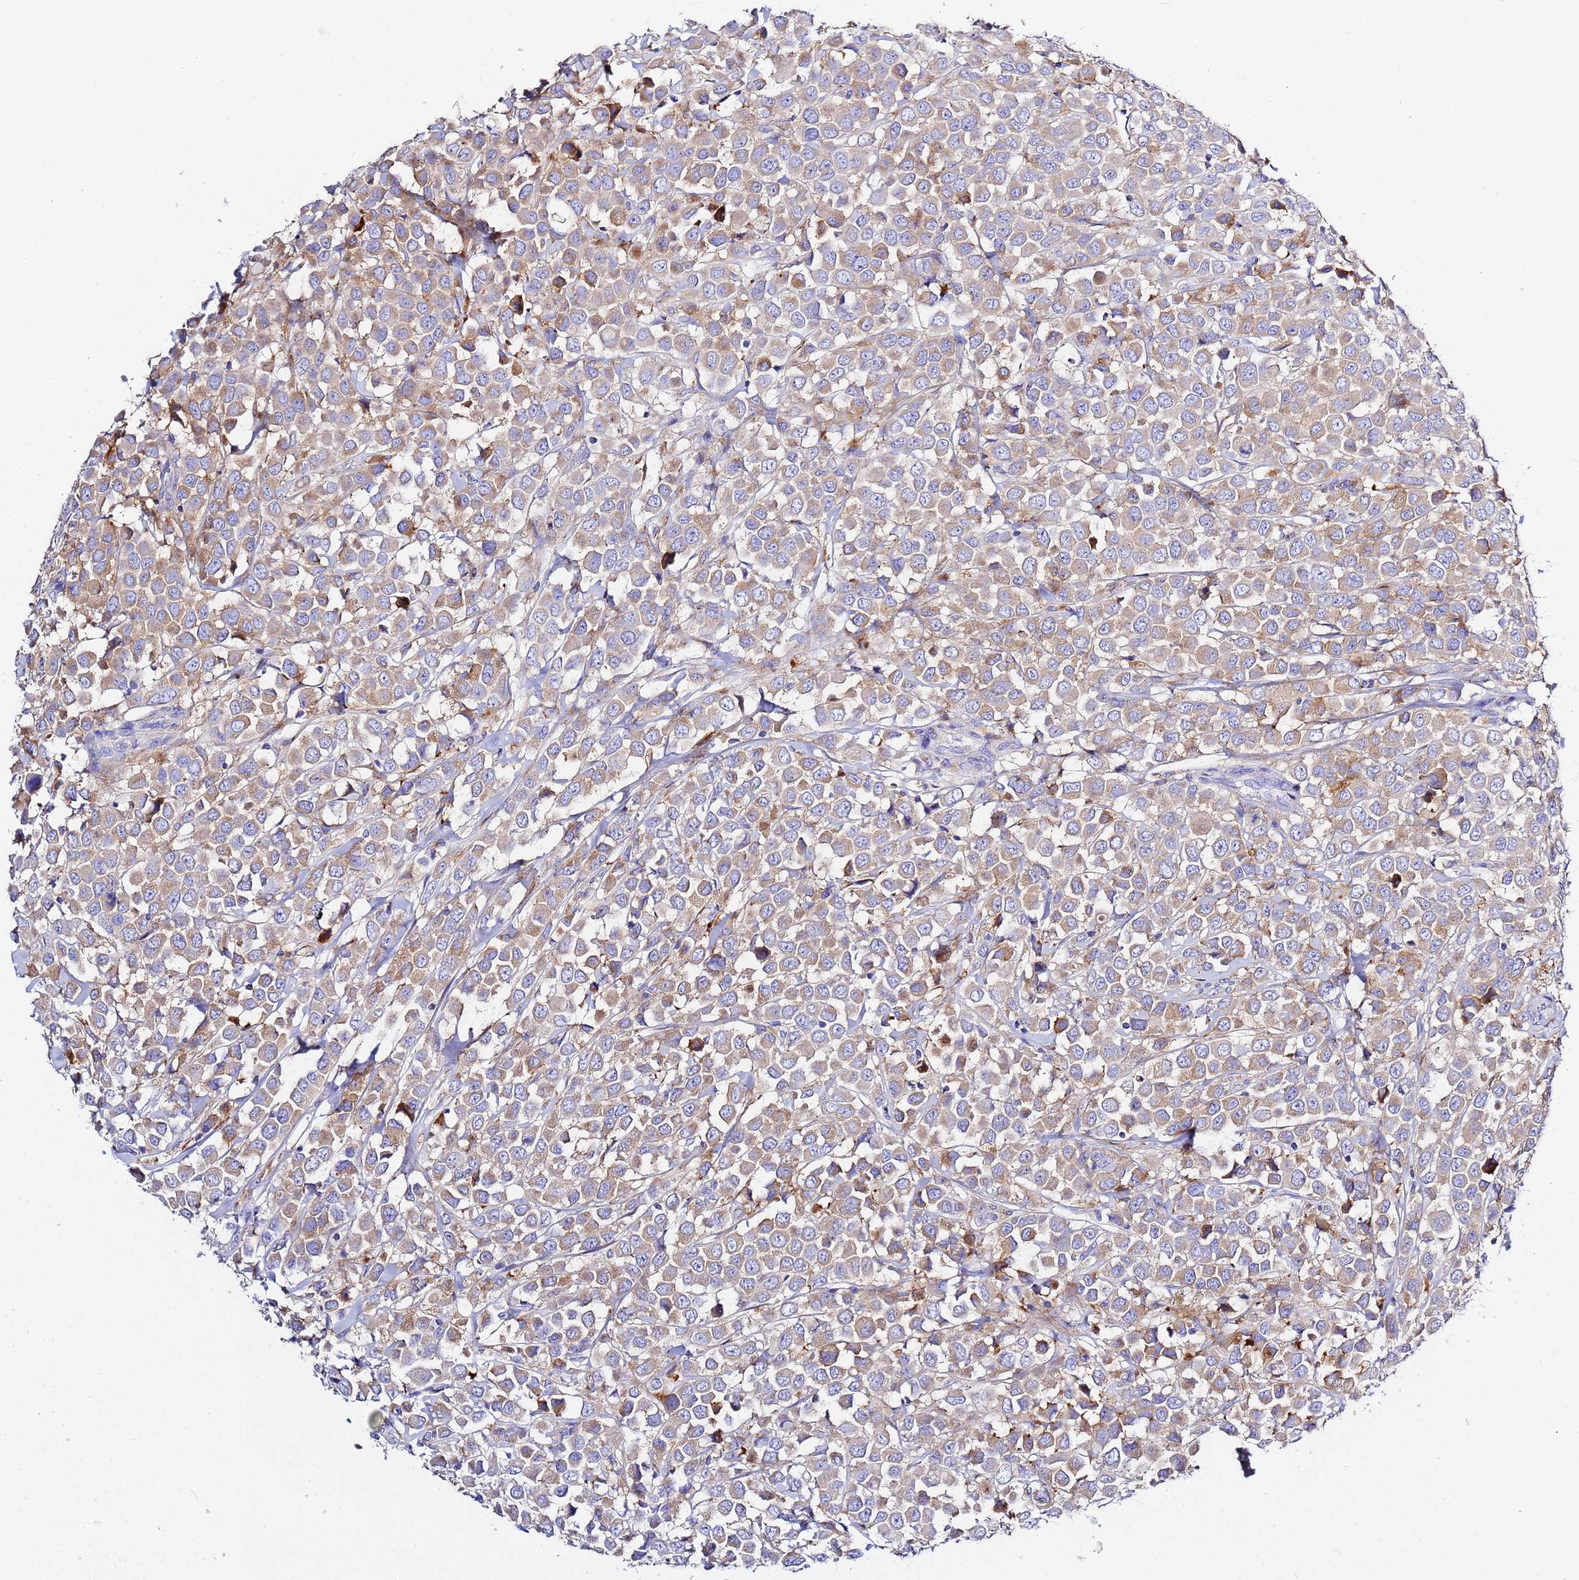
{"staining": {"intensity": "moderate", "quantity": ">75%", "location": "cytoplasmic/membranous"}, "tissue": "breast cancer", "cell_type": "Tumor cells", "image_type": "cancer", "snomed": [{"axis": "morphology", "description": "Duct carcinoma"}, {"axis": "topography", "description": "Breast"}], "caption": "Protein staining shows moderate cytoplasmic/membranous expression in approximately >75% of tumor cells in infiltrating ductal carcinoma (breast).", "gene": "VTI1B", "patient": {"sex": "female", "age": 61}}